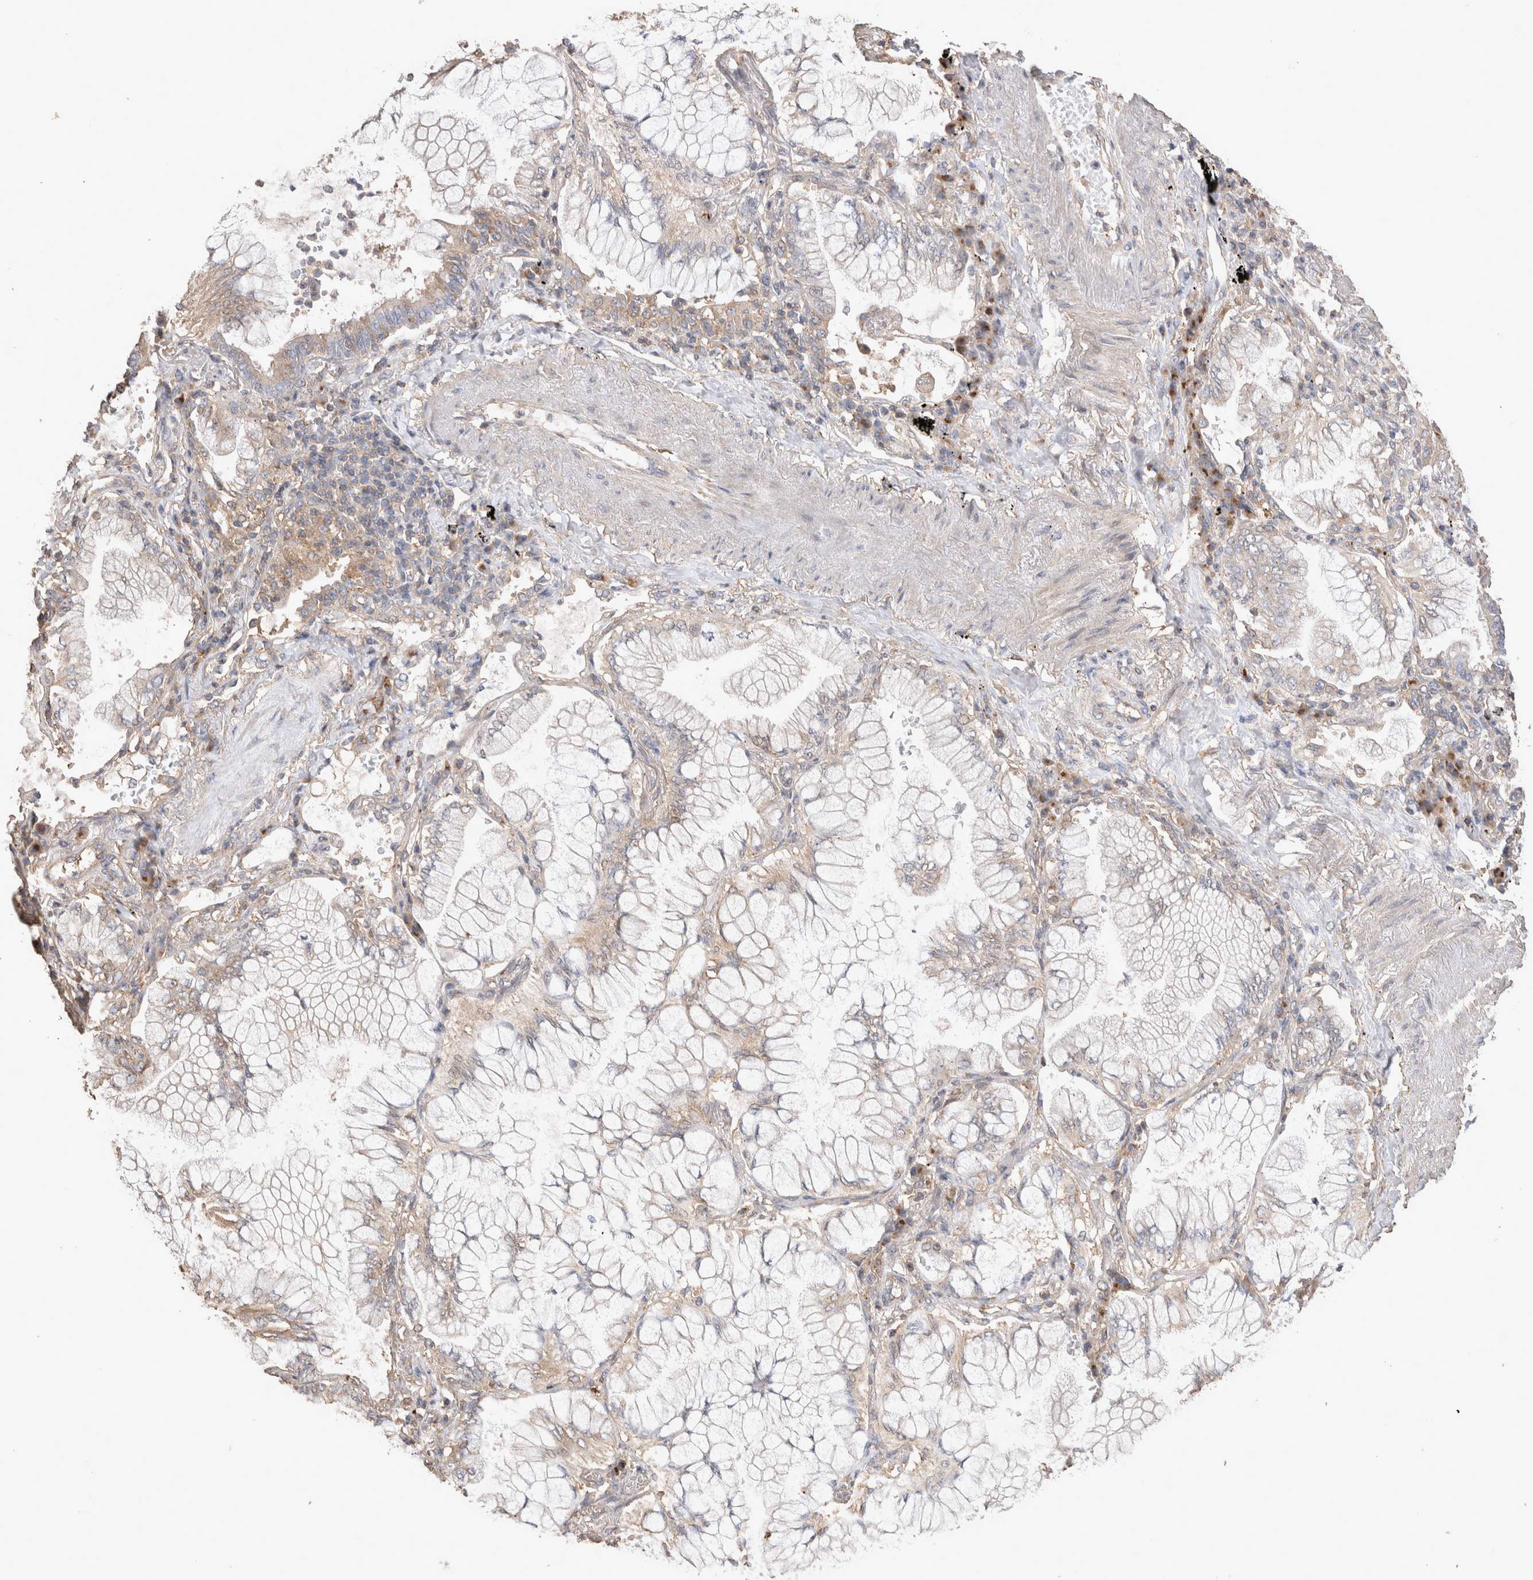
{"staining": {"intensity": "negative", "quantity": "none", "location": "none"}, "tissue": "lung cancer", "cell_type": "Tumor cells", "image_type": "cancer", "snomed": [{"axis": "morphology", "description": "Adenocarcinoma, NOS"}, {"axis": "topography", "description": "Lung"}], "caption": "Lung cancer (adenocarcinoma) was stained to show a protein in brown. There is no significant positivity in tumor cells. (DAB immunohistochemistry visualized using brightfield microscopy, high magnification).", "gene": "SNX31", "patient": {"sex": "female", "age": 70}}